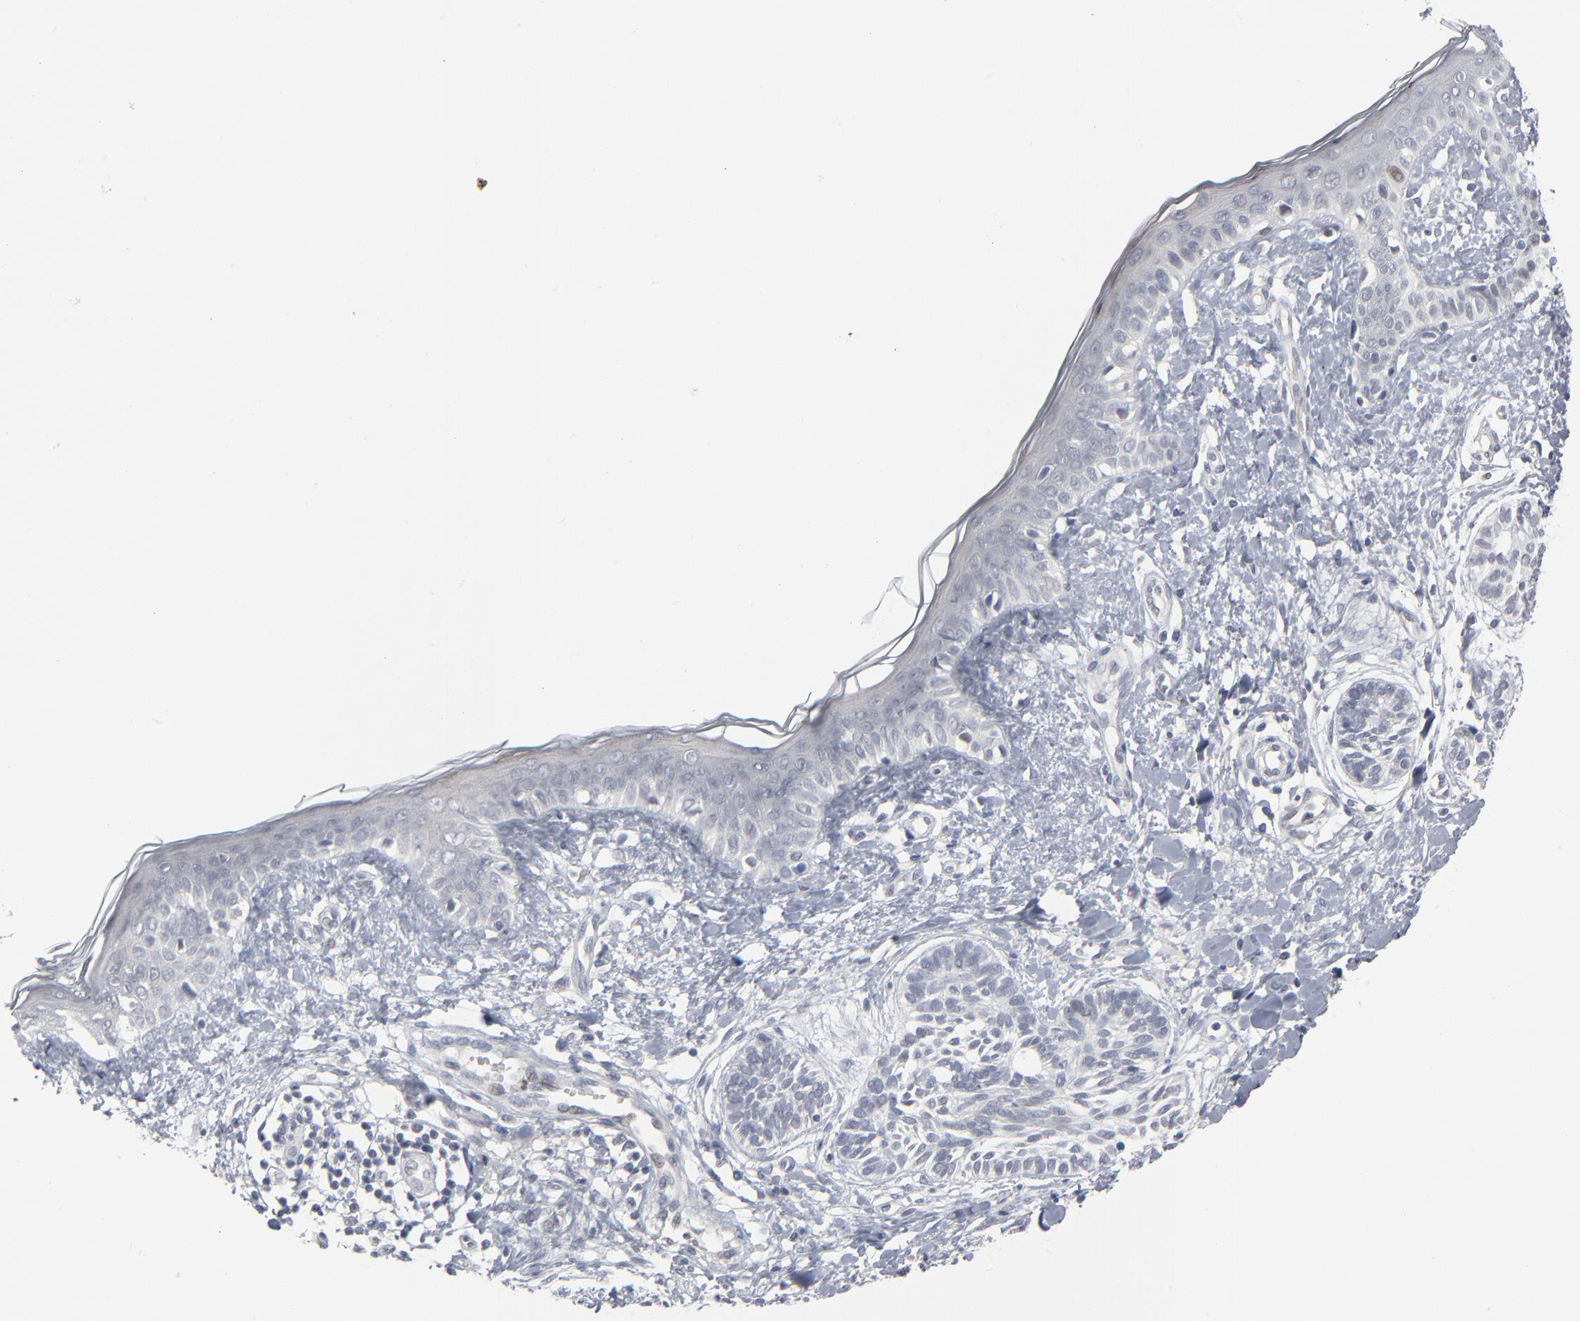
{"staining": {"intensity": "negative", "quantity": "none", "location": "none"}, "tissue": "skin cancer", "cell_type": "Tumor cells", "image_type": "cancer", "snomed": [{"axis": "morphology", "description": "Normal tissue, NOS"}, {"axis": "morphology", "description": "Basal cell carcinoma"}, {"axis": "topography", "description": "Skin"}], "caption": "Tumor cells show no significant staining in skin cancer (basal cell carcinoma).", "gene": "FOXN2", "patient": {"sex": "male", "age": 63}}